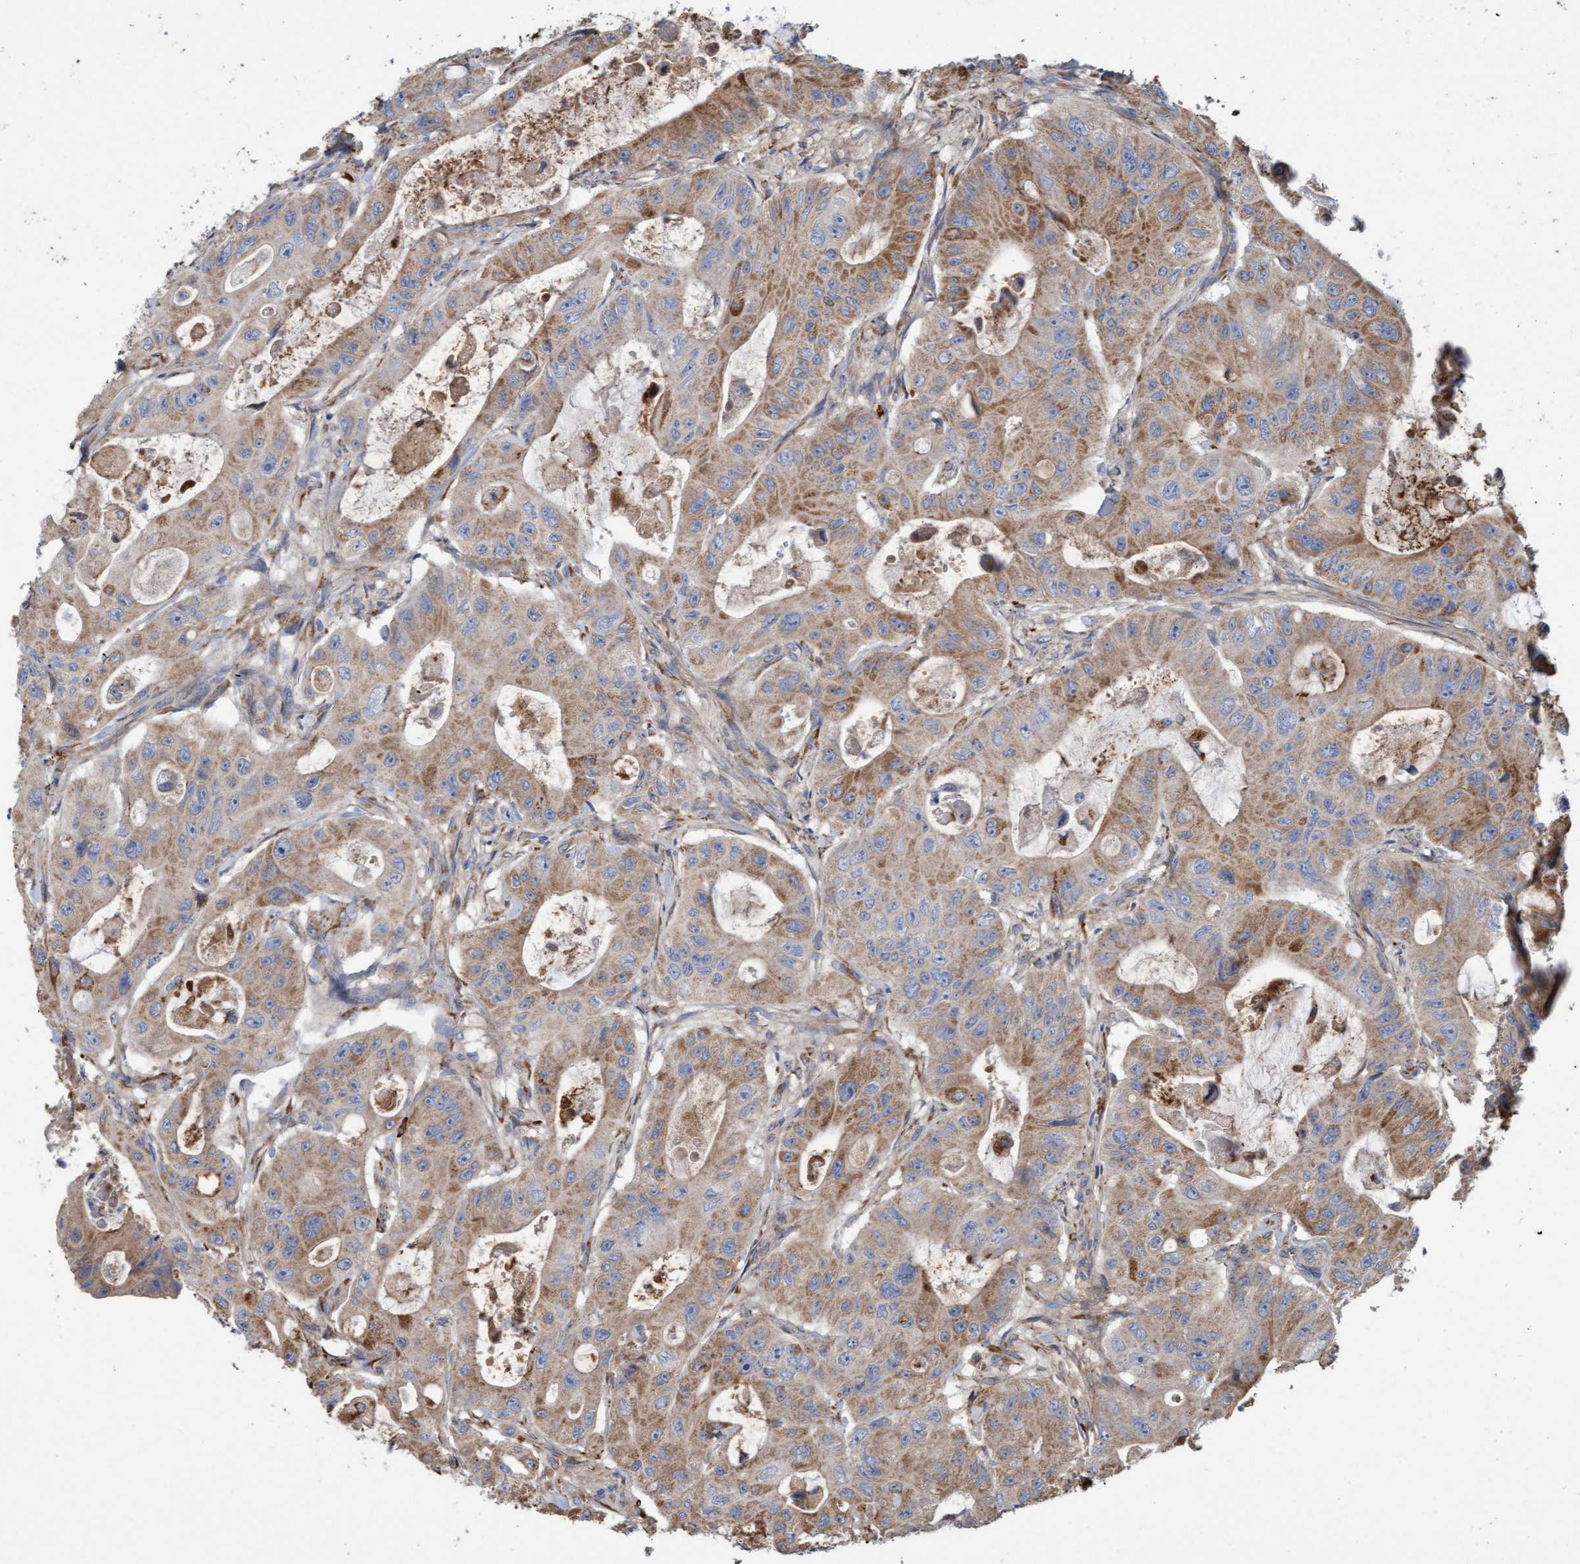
{"staining": {"intensity": "moderate", "quantity": ">75%", "location": "cytoplasmic/membranous"}, "tissue": "colorectal cancer", "cell_type": "Tumor cells", "image_type": "cancer", "snomed": [{"axis": "morphology", "description": "Adenocarcinoma, NOS"}, {"axis": "topography", "description": "Colon"}], "caption": "The micrograph shows a brown stain indicating the presence of a protein in the cytoplasmic/membranous of tumor cells in adenocarcinoma (colorectal). (DAB (3,3'-diaminobenzidine) = brown stain, brightfield microscopy at high magnification).", "gene": "DDHD2", "patient": {"sex": "female", "age": 46}}